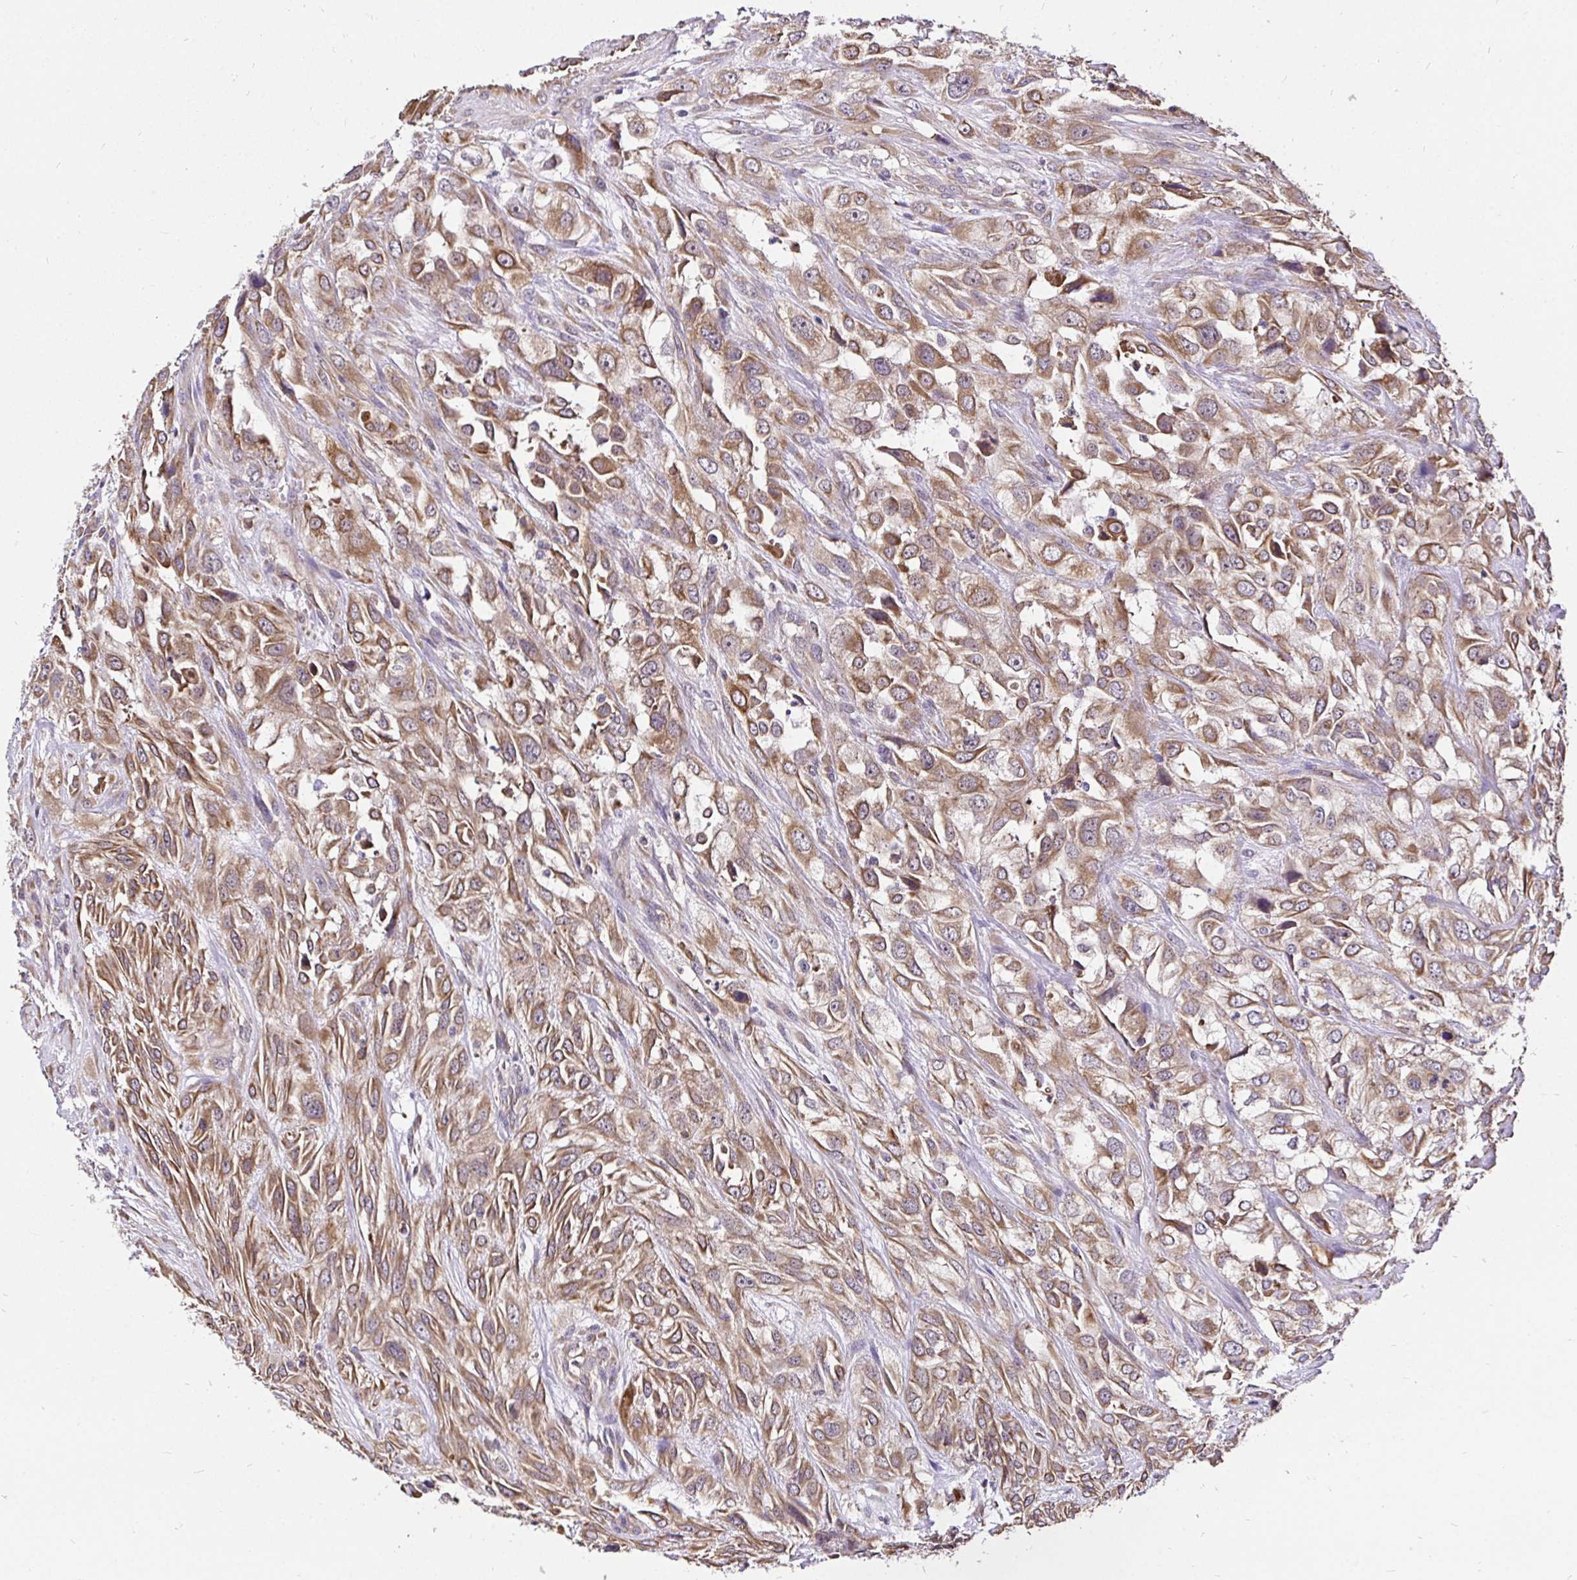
{"staining": {"intensity": "moderate", "quantity": ">75%", "location": "cytoplasmic/membranous"}, "tissue": "urothelial cancer", "cell_type": "Tumor cells", "image_type": "cancer", "snomed": [{"axis": "morphology", "description": "Urothelial carcinoma, High grade"}, {"axis": "topography", "description": "Urinary bladder"}], "caption": "This photomicrograph demonstrates IHC staining of urothelial cancer, with medium moderate cytoplasmic/membranous staining in about >75% of tumor cells.", "gene": "CCDC122", "patient": {"sex": "male", "age": 67}}